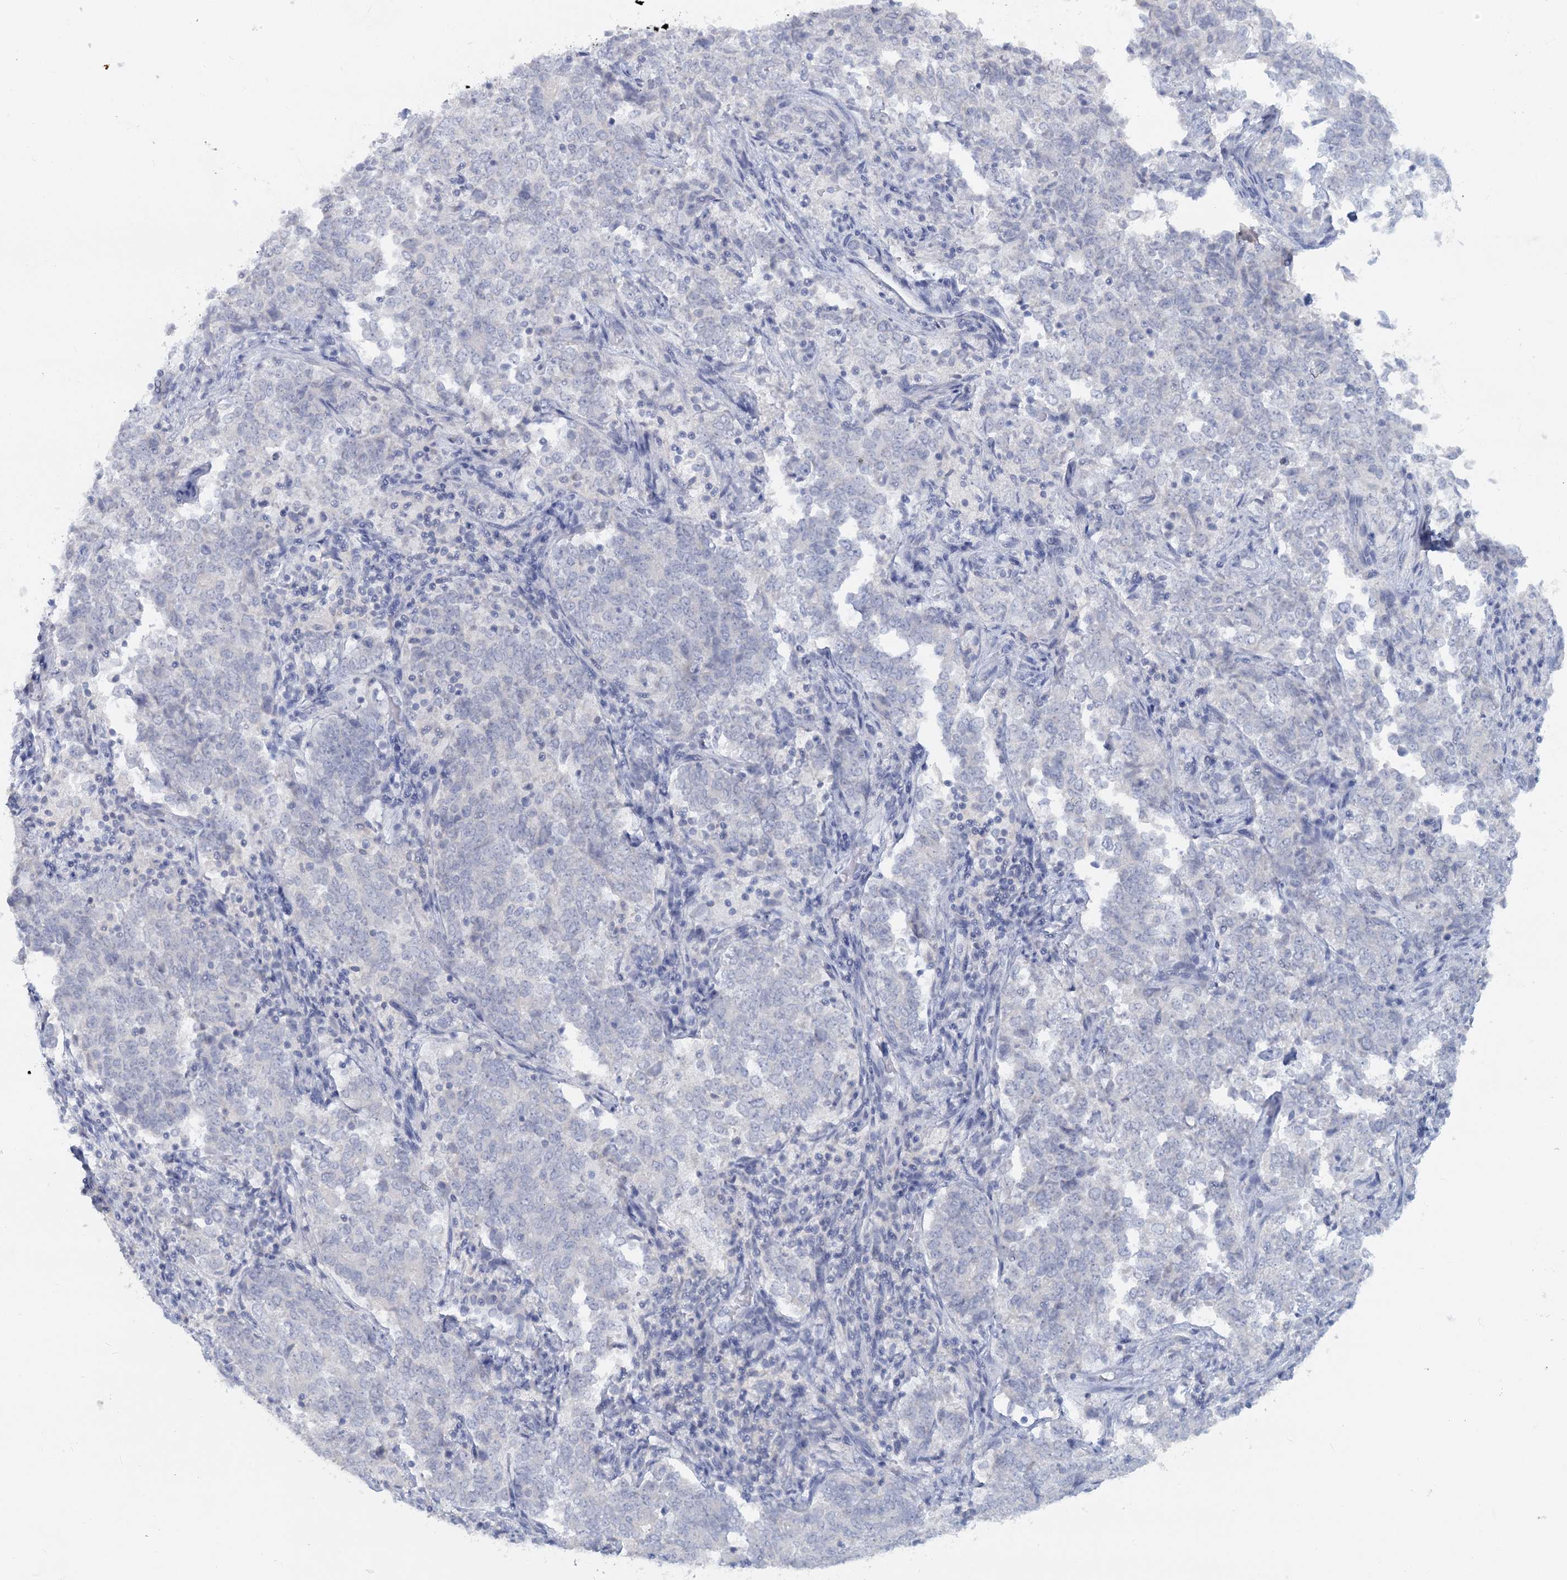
{"staining": {"intensity": "negative", "quantity": "none", "location": "none"}, "tissue": "endometrial cancer", "cell_type": "Tumor cells", "image_type": "cancer", "snomed": [{"axis": "morphology", "description": "Adenocarcinoma, NOS"}, {"axis": "topography", "description": "Endometrium"}], "caption": "Protein analysis of endometrial adenocarcinoma displays no significant expression in tumor cells.", "gene": "CHGA", "patient": {"sex": "female", "age": 80}}